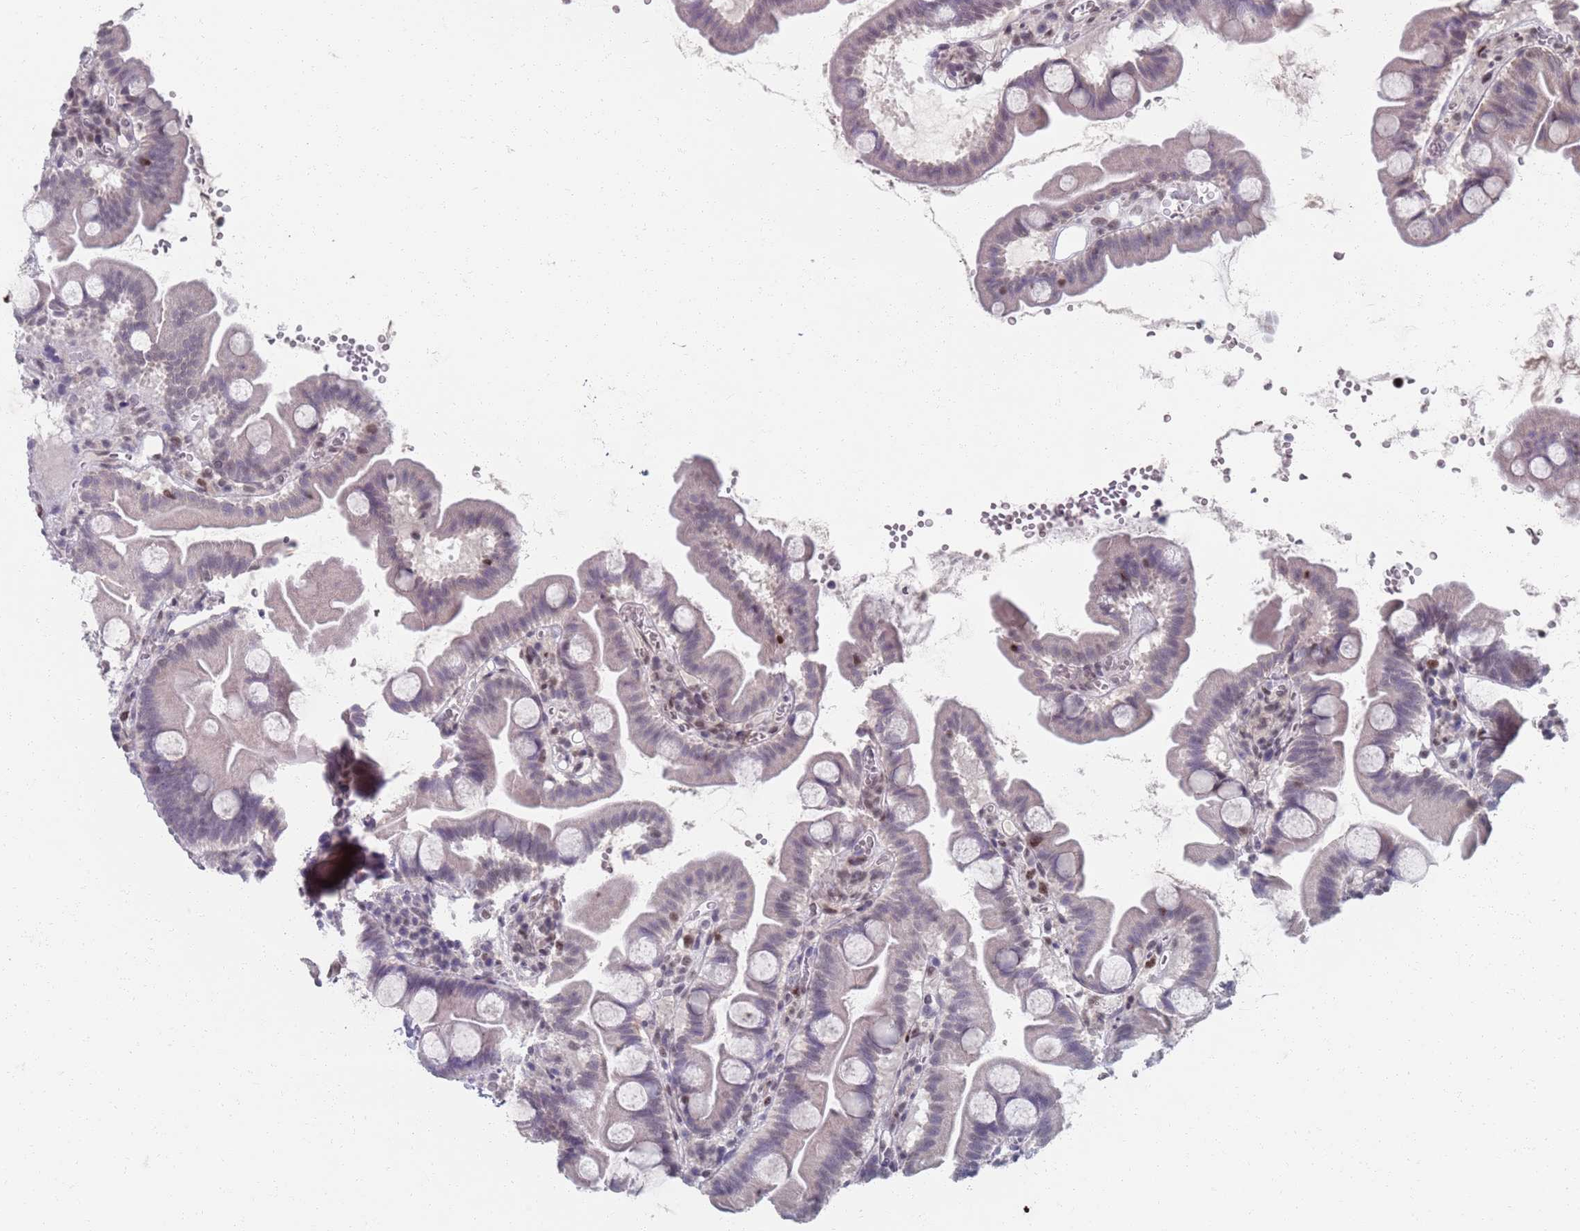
{"staining": {"intensity": "moderate", "quantity": "<25%", "location": "nuclear"}, "tissue": "small intestine", "cell_type": "Glandular cells", "image_type": "normal", "snomed": [{"axis": "morphology", "description": "Normal tissue, NOS"}, {"axis": "topography", "description": "Small intestine"}], "caption": "Small intestine stained with DAB immunohistochemistry (IHC) reveals low levels of moderate nuclear staining in approximately <25% of glandular cells.", "gene": "SAMD1", "patient": {"sex": "female", "age": 68}}